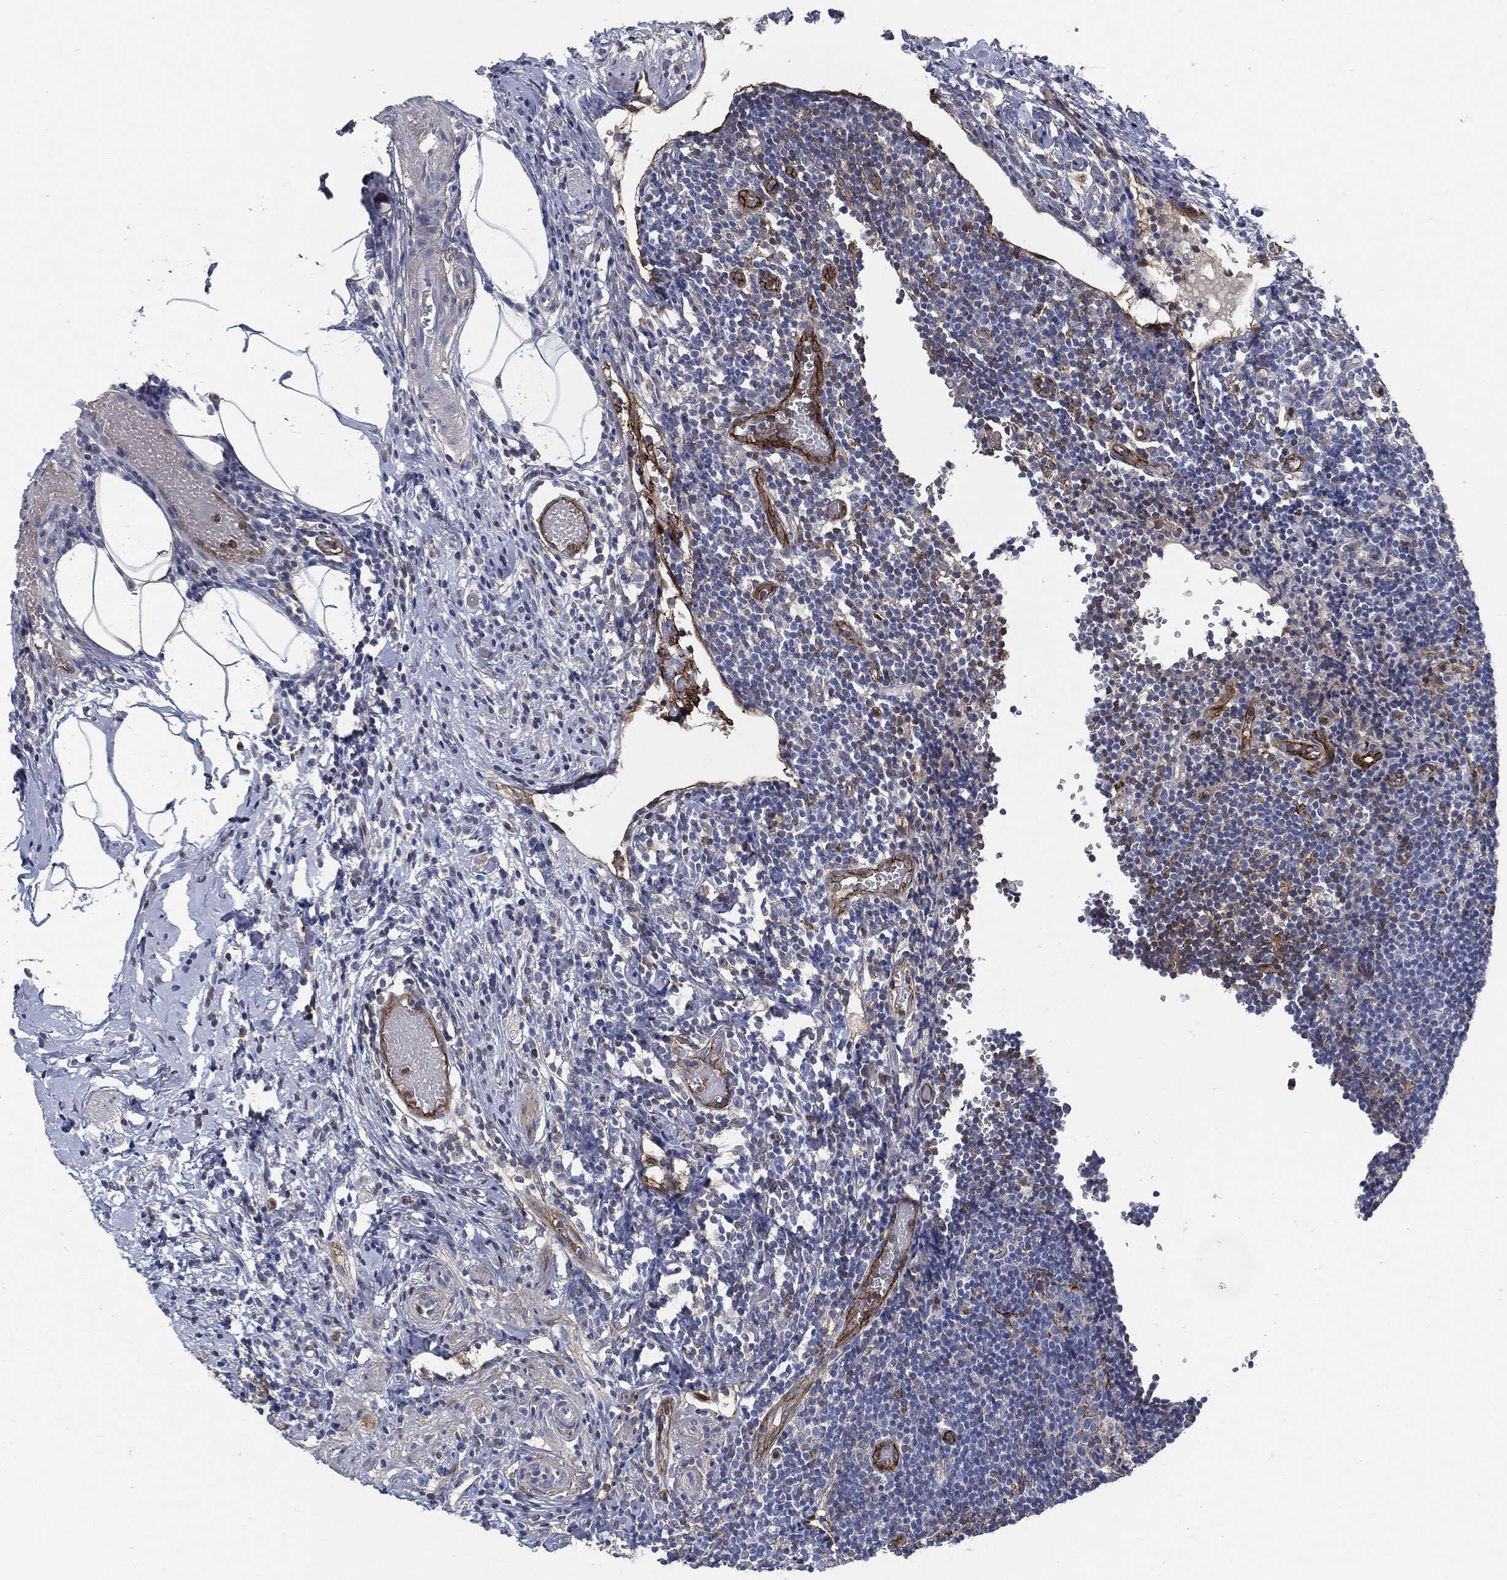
{"staining": {"intensity": "strong", "quantity": "25%-75%", "location": "cytoplasmic/membranous"}, "tissue": "appendix", "cell_type": "Glandular cells", "image_type": "normal", "snomed": [{"axis": "morphology", "description": "Normal tissue, NOS"}, {"axis": "topography", "description": "Appendix"}], "caption": "IHC micrograph of unremarkable appendix: appendix stained using IHC demonstrates high levels of strong protein expression localized specifically in the cytoplasmic/membranous of glandular cells, appearing as a cytoplasmic/membranous brown color.", "gene": "SVIL", "patient": {"sex": "female", "age": 40}}